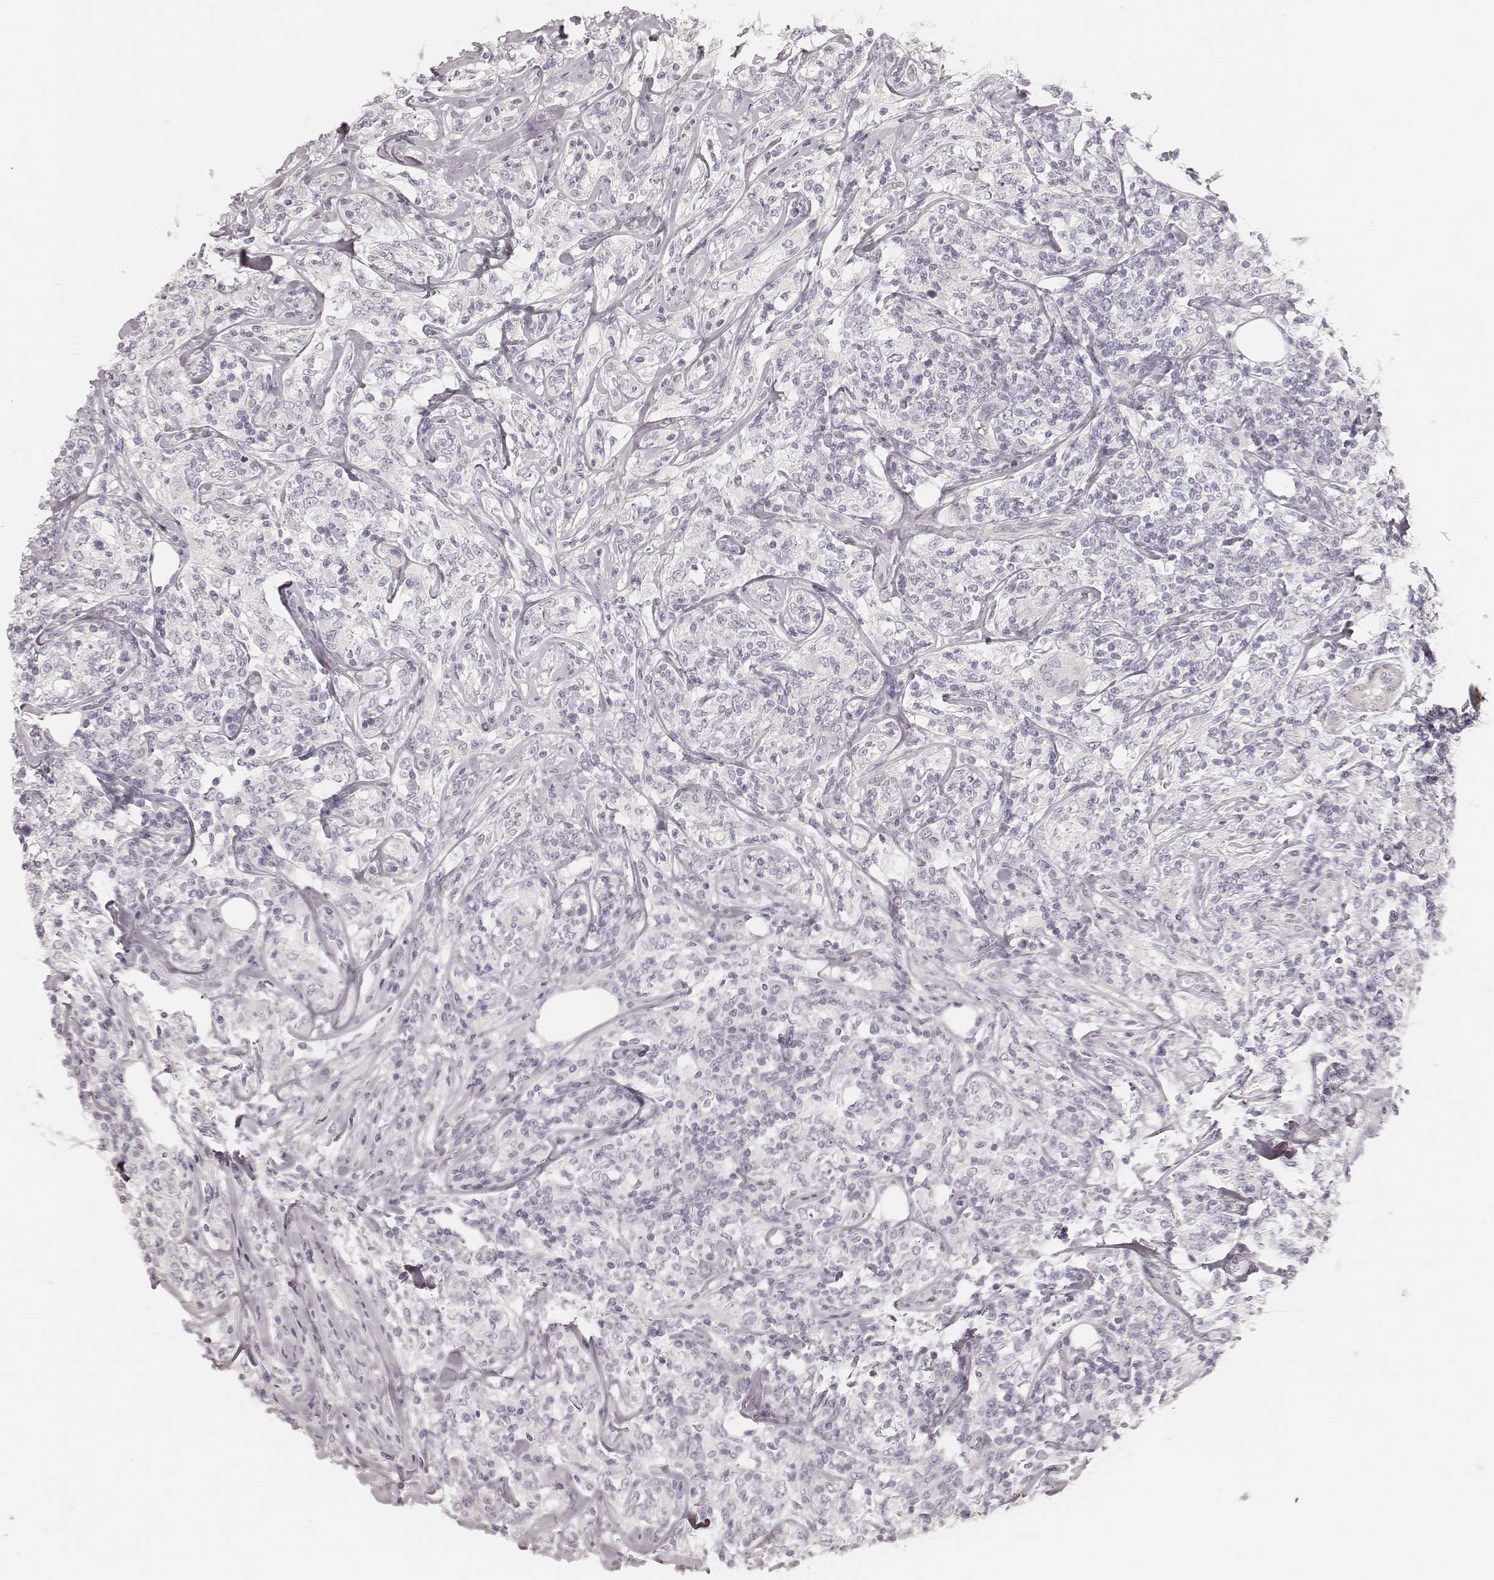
{"staining": {"intensity": "negative", "quantity": "none", "location": "none"}, "tissue": "lymphoma", "cell_type": "Tumor cells", "image_type": "cancer", "snomed": [{"axis": "morphology", "description": "Malignant lymphoma, non-Hodgkin's type, High grade"}, {"axis": "topography", "description": "Lymph node"}], "caption": "The image displays no staining of tumor cells in lymphoma.", "gene": "SPATA24", "patient": {"sex": "female", "age": 84}}